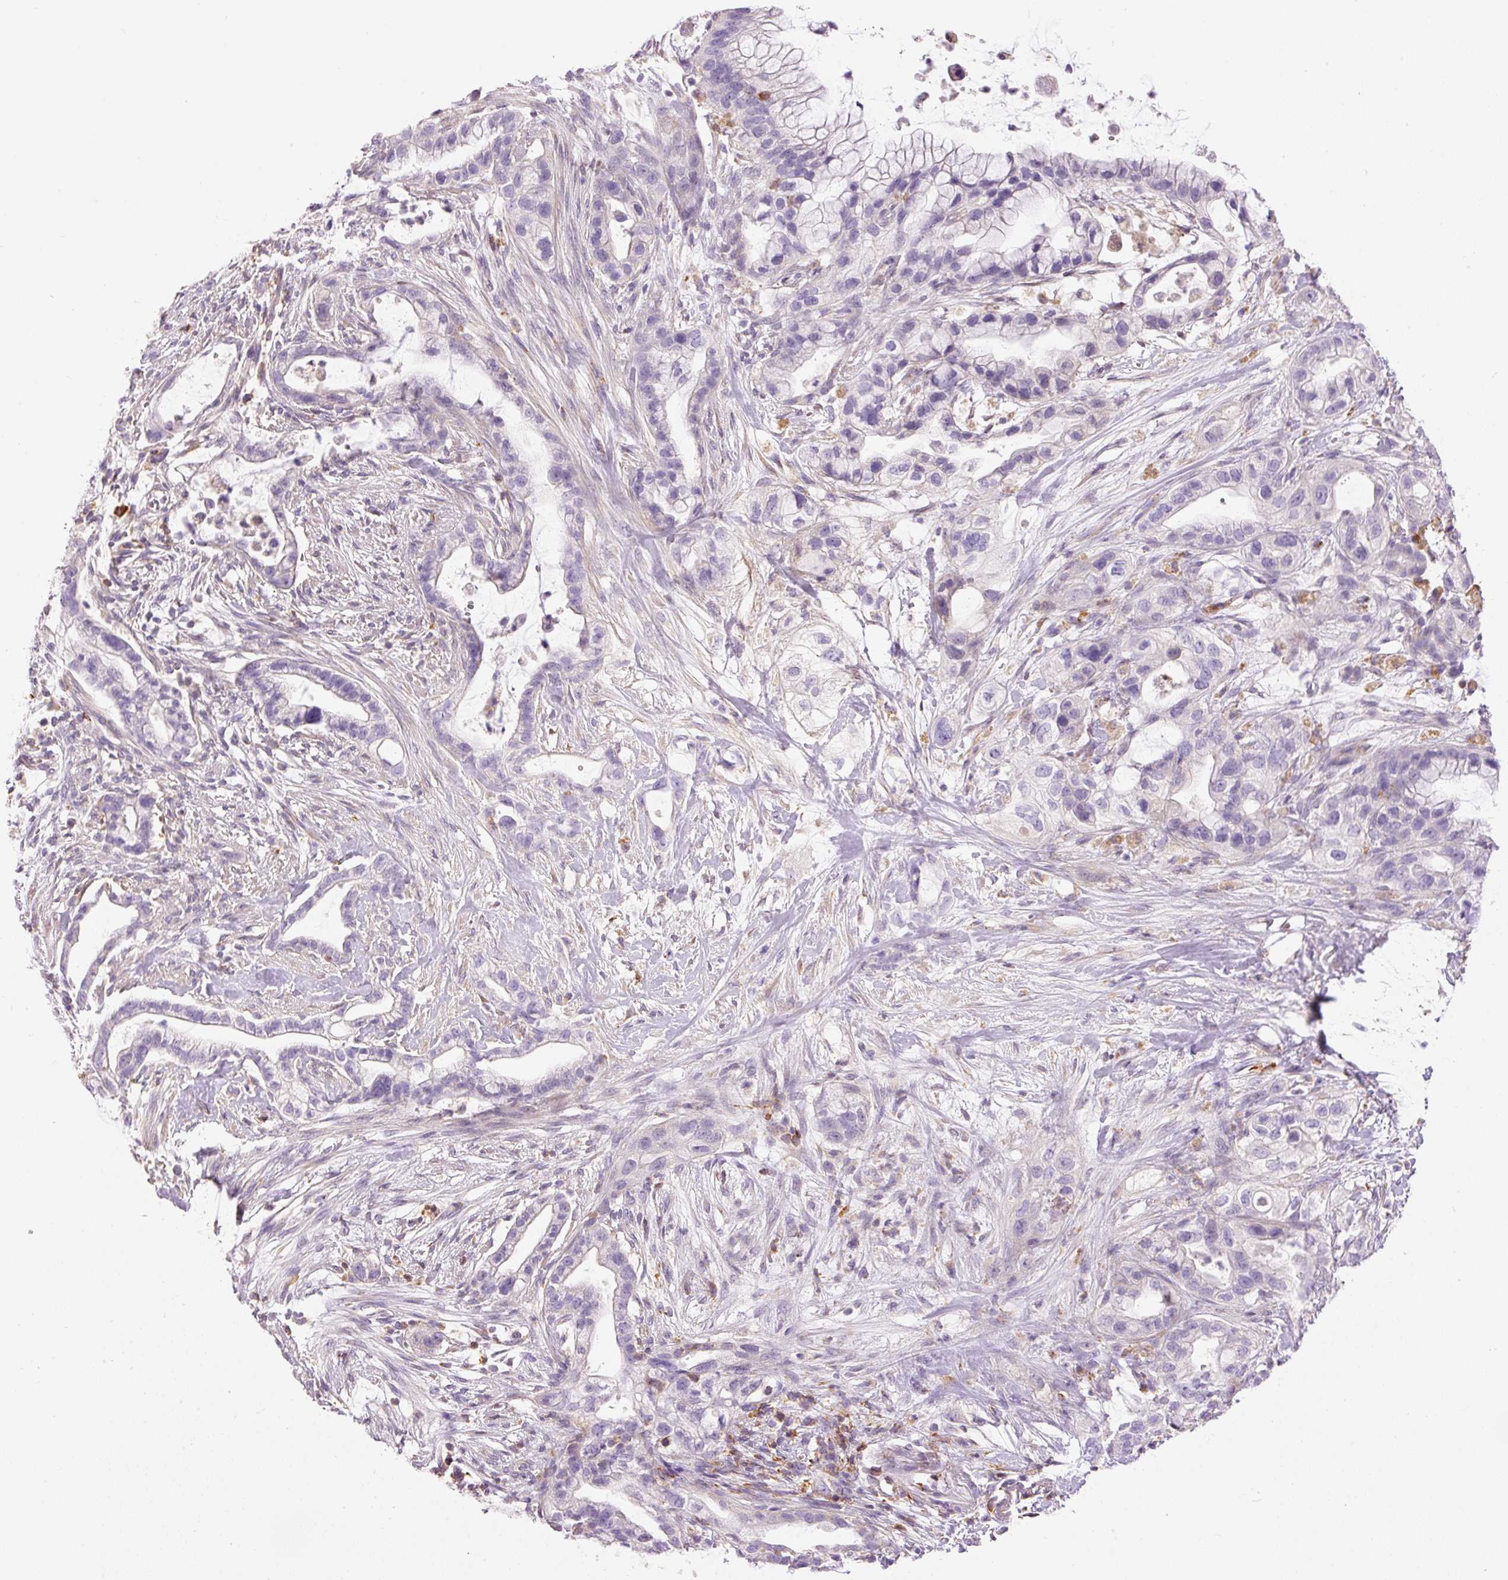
{"staining": {"intensity": "negative", "quantity": "none", "location": "none"}, "tissue": "pancreatic cancer", "cell_type": "Tumor cells", "image_type": "cancer", "snomed": [{"axis": "morphology", "description": "Adenocarcinoma, NOS"}, {"axis": "topography", "description": "Pancreas"}], "caption": "Tumor cells are negative for brown protein staining in pancreatic cancer (adenocarcinoma).", "gene": "DOK6", "patient": {"sex": "male", "age": 44}}